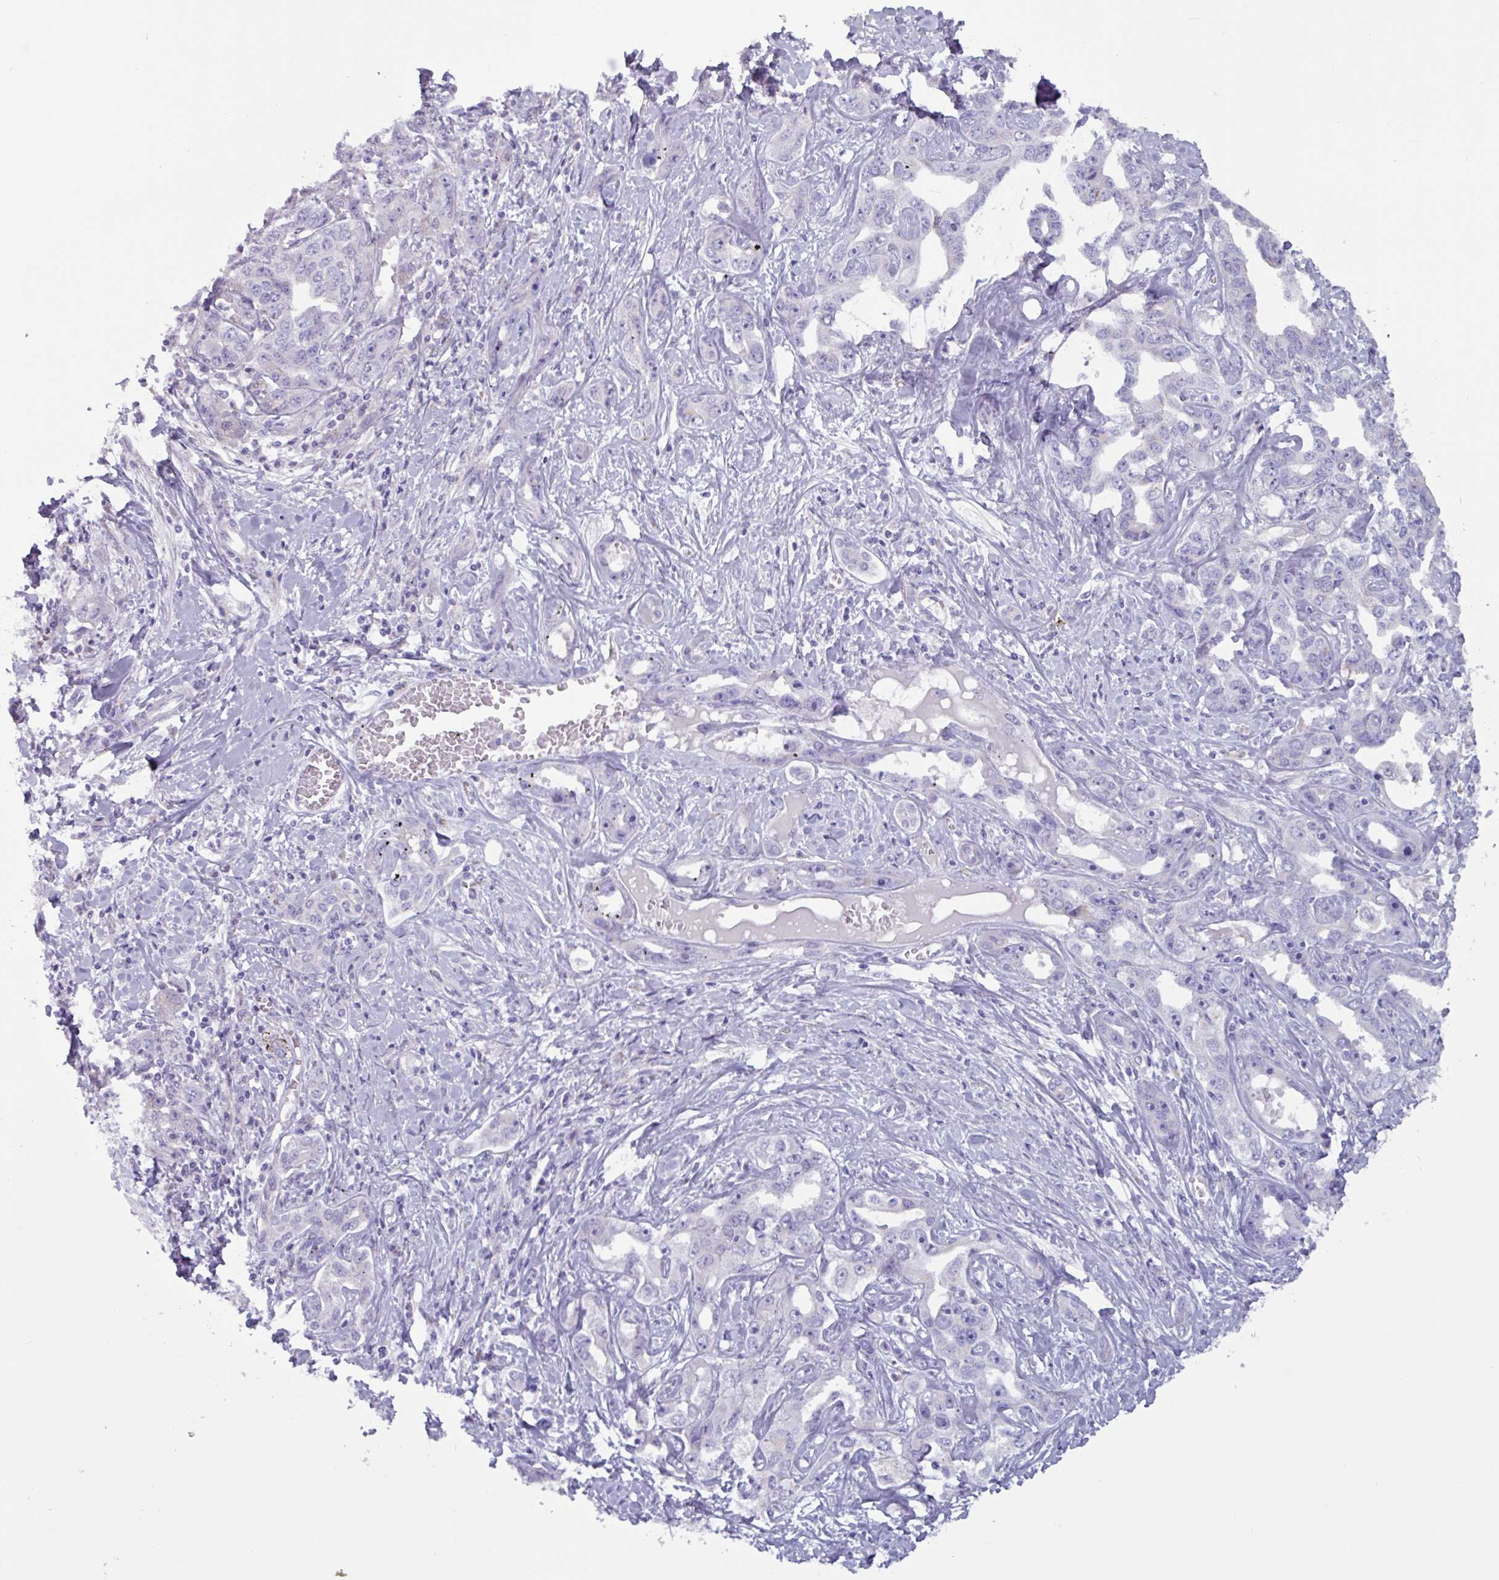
{"staining": {"intensity": "negative", "quantity": "none", "location": "none"}, "tissue": "liver cancer", "cell_type": "Tumor cells", "image_type": "cancer", "snomed": [{"axis": "morphology", "description": "Cholangiocarcinoma"}, {"axis": "topography", "description": "Liver"}], "caption": "Immunohistochemical staining of liver cancer (cholangiocarcinoma) demonstrates no significant staining in tumor cells.", "gene": "ADGRE1", "patient": {"sex": "male", "age": 59}}